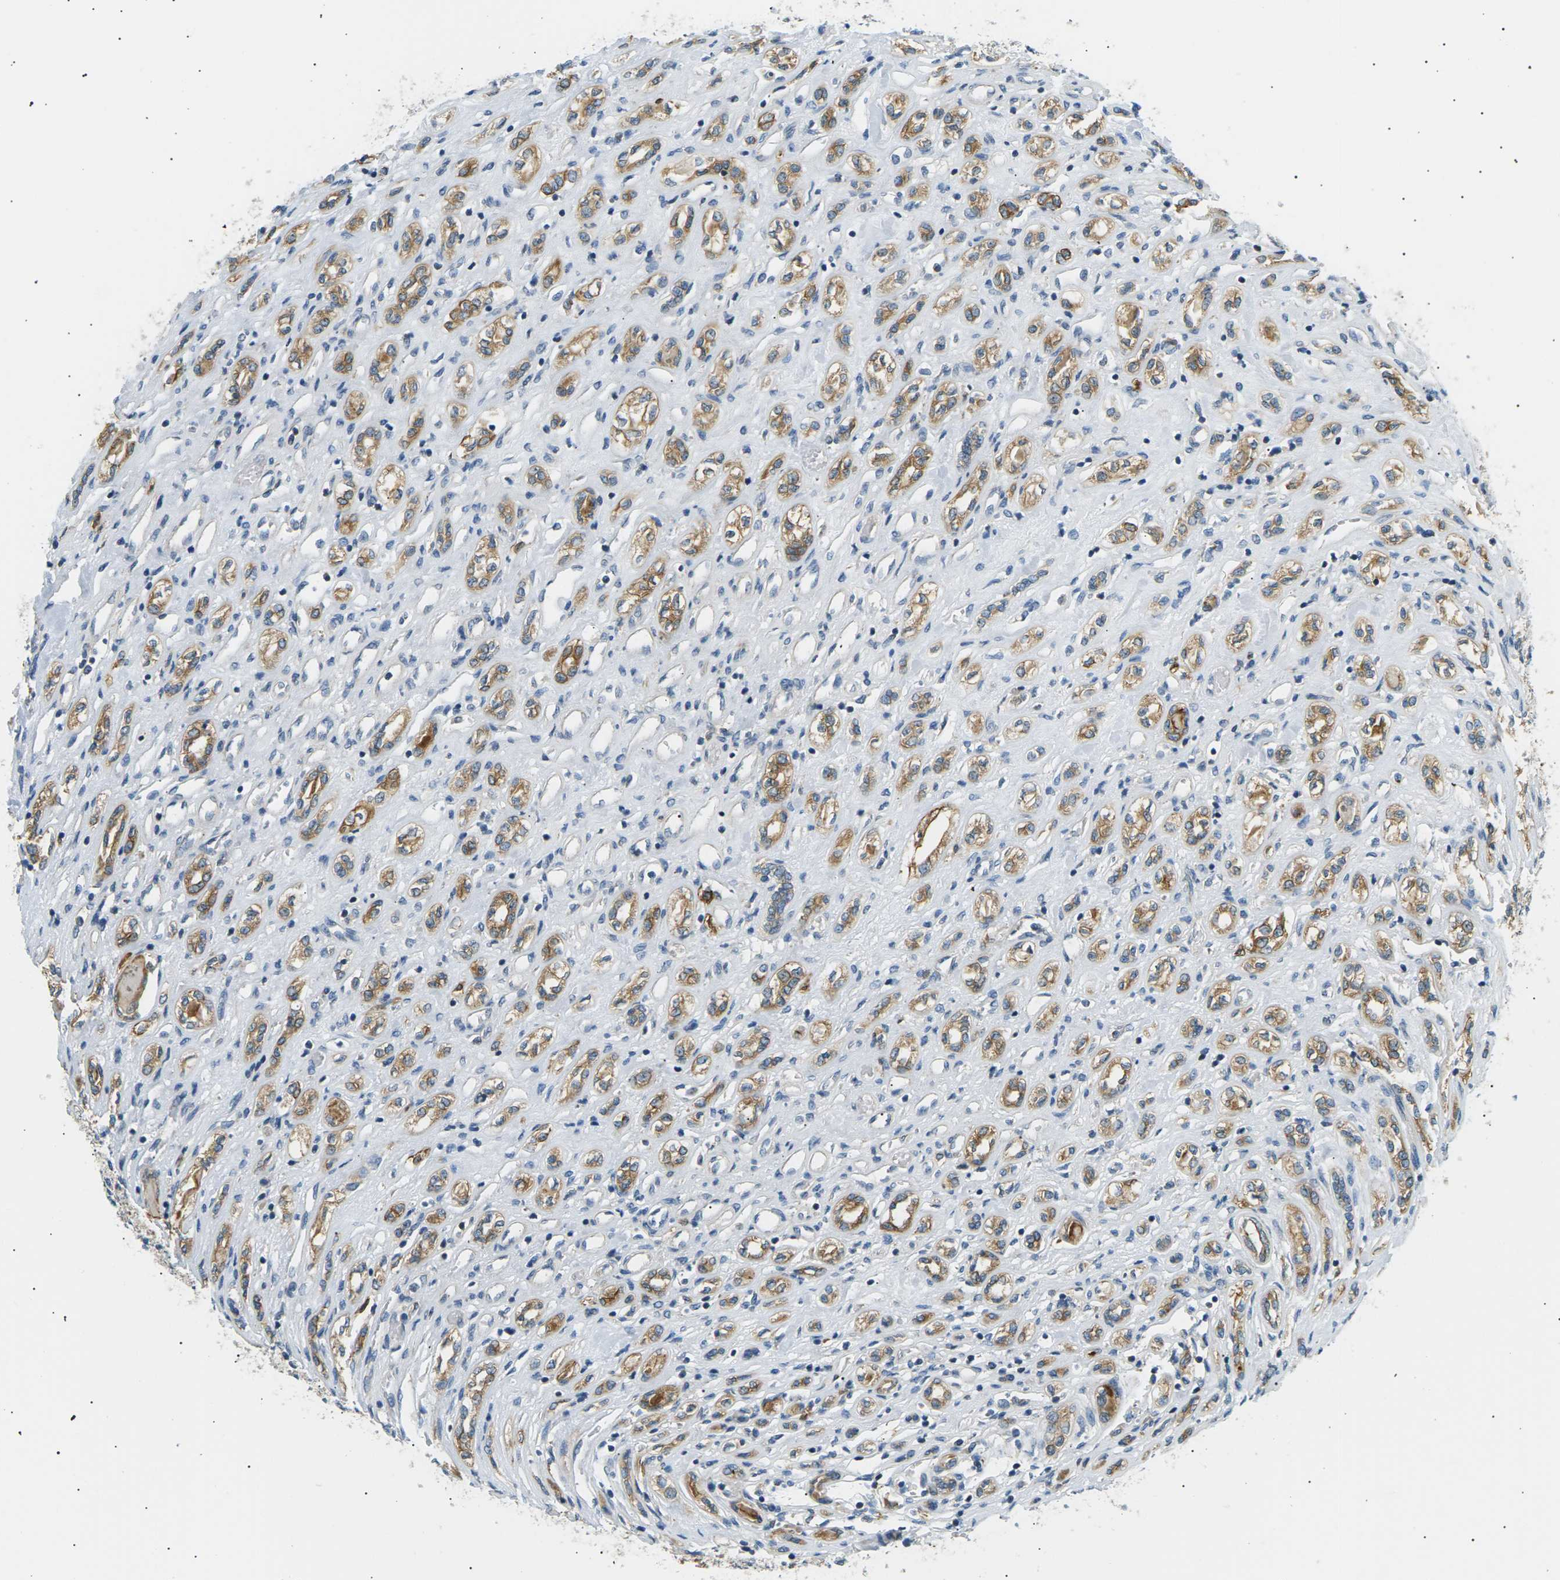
{"staining": {"intensity": "moderate", "quantity": ">75%", "location": "cytoplasmic/membranous"}, "tissue": "renal cancer", "cell_type": "Tumor cells", "image_type": "cancer", "snomed": [{"axis": "morphology", "description": "Adenocarcinoma, NOS"}, {"axis": "topography", "description": "Kidney"}], "caption": "A brown stain highlights moderate cytoplasmic/membranous staining of a protein in renal cancer (adenocarcinoma) tumor cells.", "gene": "TBC1D8", "patient": {"sex": "female", "age": 70}}